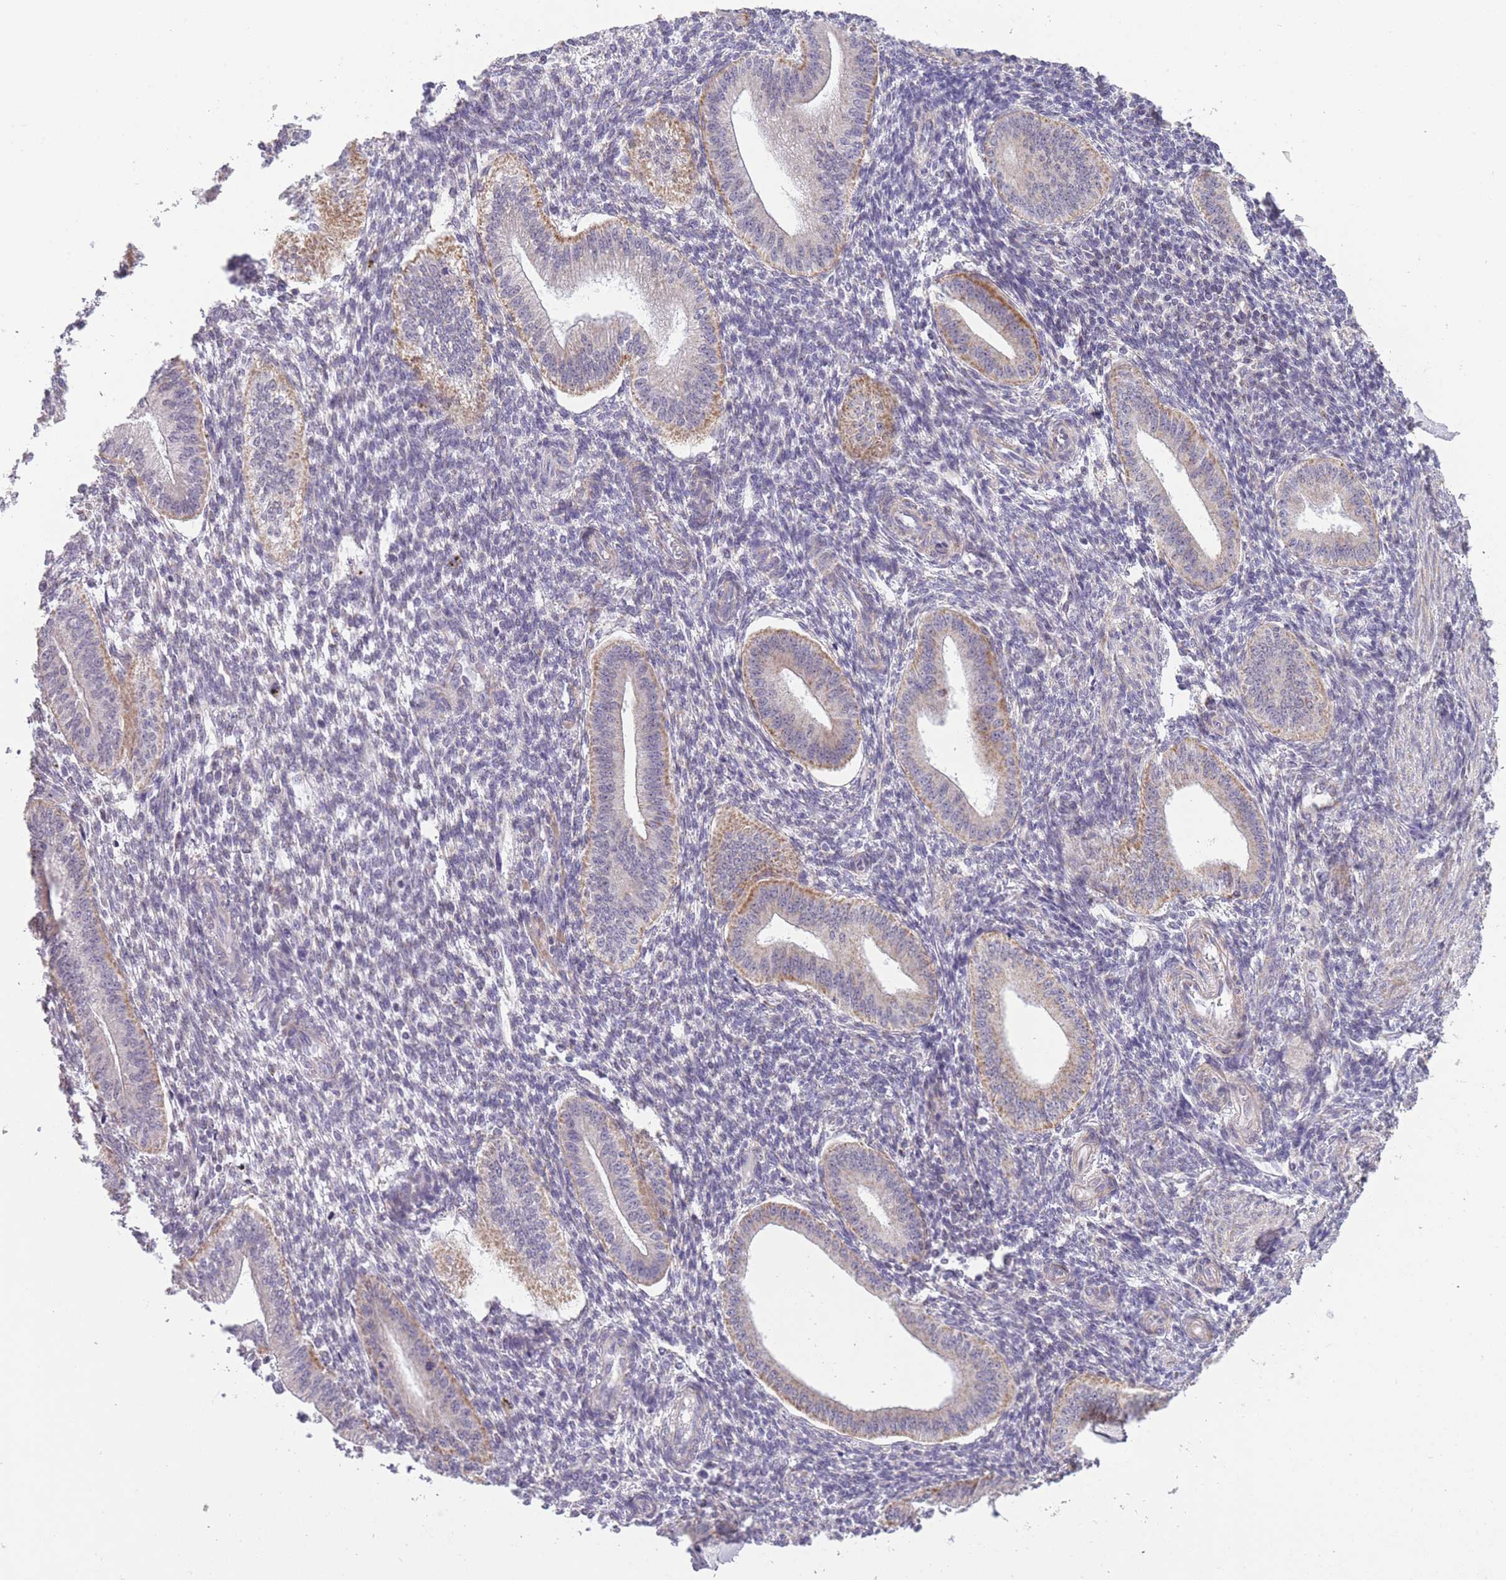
{"staining": {"intensity": "negative", "quantity": "none", "location": "none"}, "tissue": "endometrium", "cell_type": "Cells in endometrial stroma", "image_type": "normal", "snomed": [{"axis": "morphology", "description": "Normal tissue, NOS"}, {"axis": "topography", "description": "Endometrium"}], "caption": "Human endometrium stained for a protein using immunohistochemistry shows no positivity in cells in endometrial stroma.", "gene": "ZBTB24", "patient": {"sex": "female", "age": 34}}